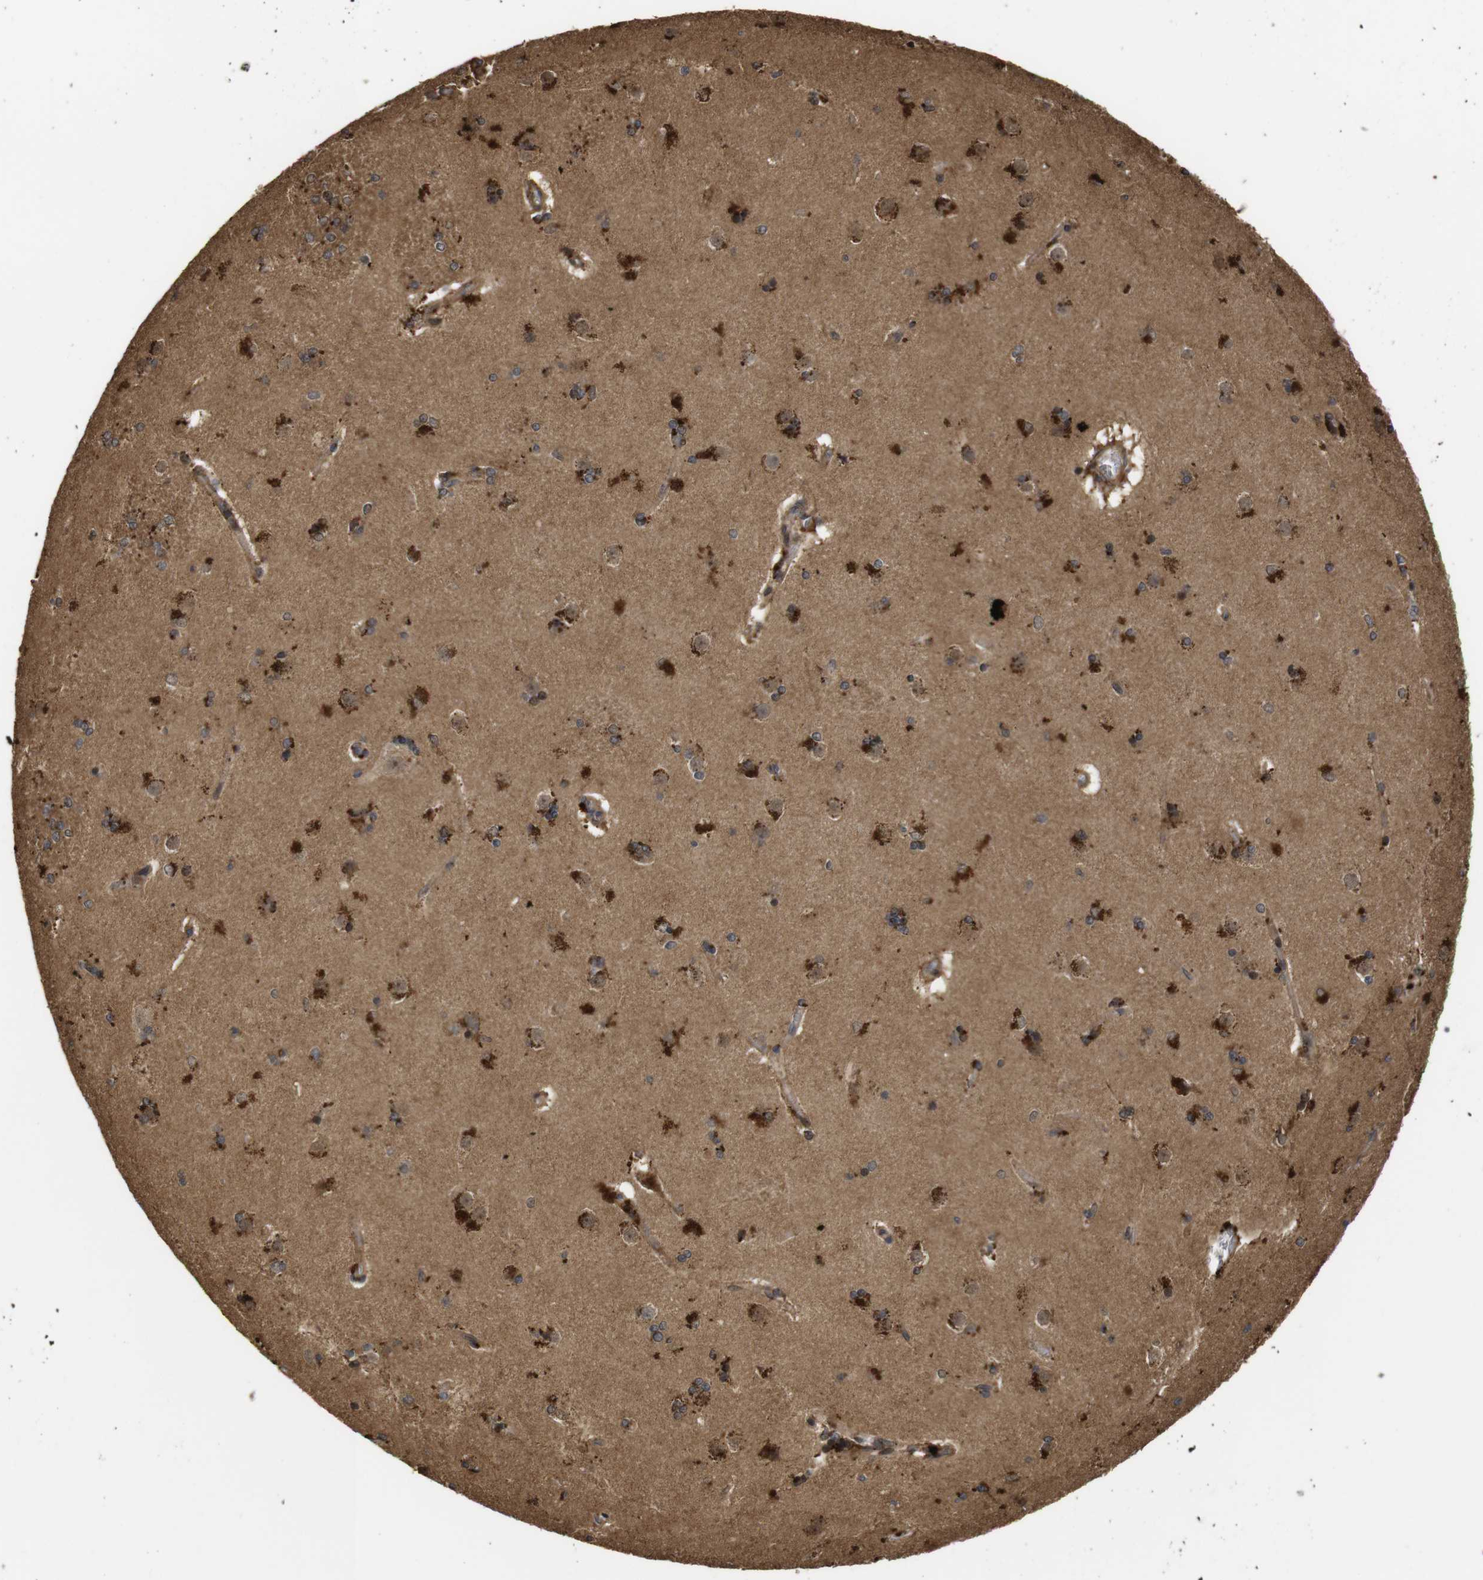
{"staining": {"intensity": "moderate", "quantity": "25%-75%", "location": "cytoplasmic/membranous"}, "tissue": "caudate", "cell_type": "Glial cells", "image_type": "normal", "snomed": [{"axis": "morphology", "description": "Normal tissue, NOS"}, {"axis": "topography", "description": "Lateral ventricle wall"}], "caption": "Protein expression analysis of normal caudate shows moderate cytoplasmic/membranous positivity in about 25%-75% of glial cells.", "gene": "PTPN14", "patient": {"sex": "female", "age": 19}}